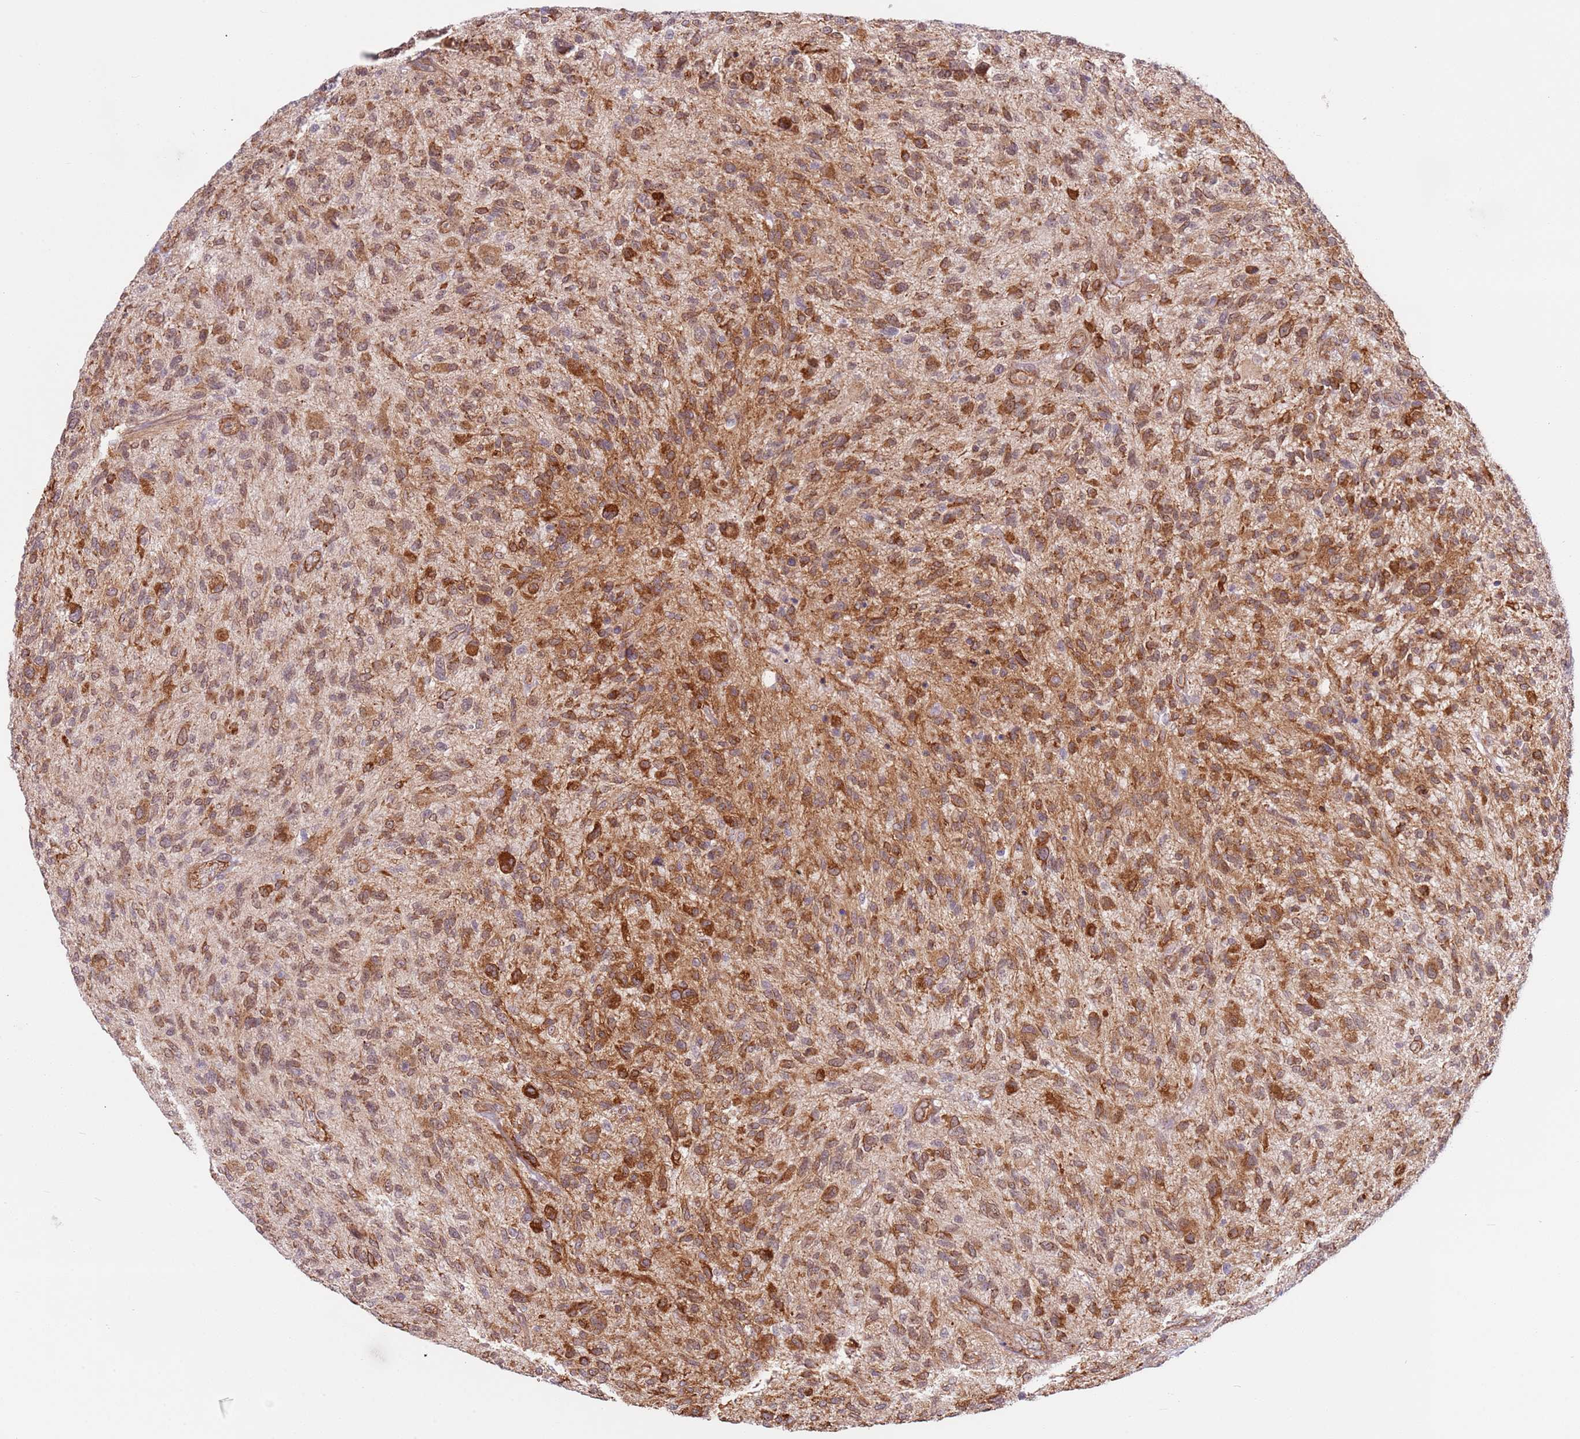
{"staining": {"intensity": "moderate", "quantity": ">75%", "location": "cytoplasmic/membranous"}, "tissue": "glioma", "cell_type": "Tumor cells", "image_type": "cancer", "snomed": [{"axis": "morphology", "description": "Glioma, malignant, High grade"}, {"axis": "topography", "description": "Brain"}], "caption": "This histopathology image shows IHC staining of human glioma, with medium moderate cytoplasmic/membranous positivity in approximately >75% of tumor cells.", "gene": "DCAF4", "patient": {"sex": "male", "age": 47}}